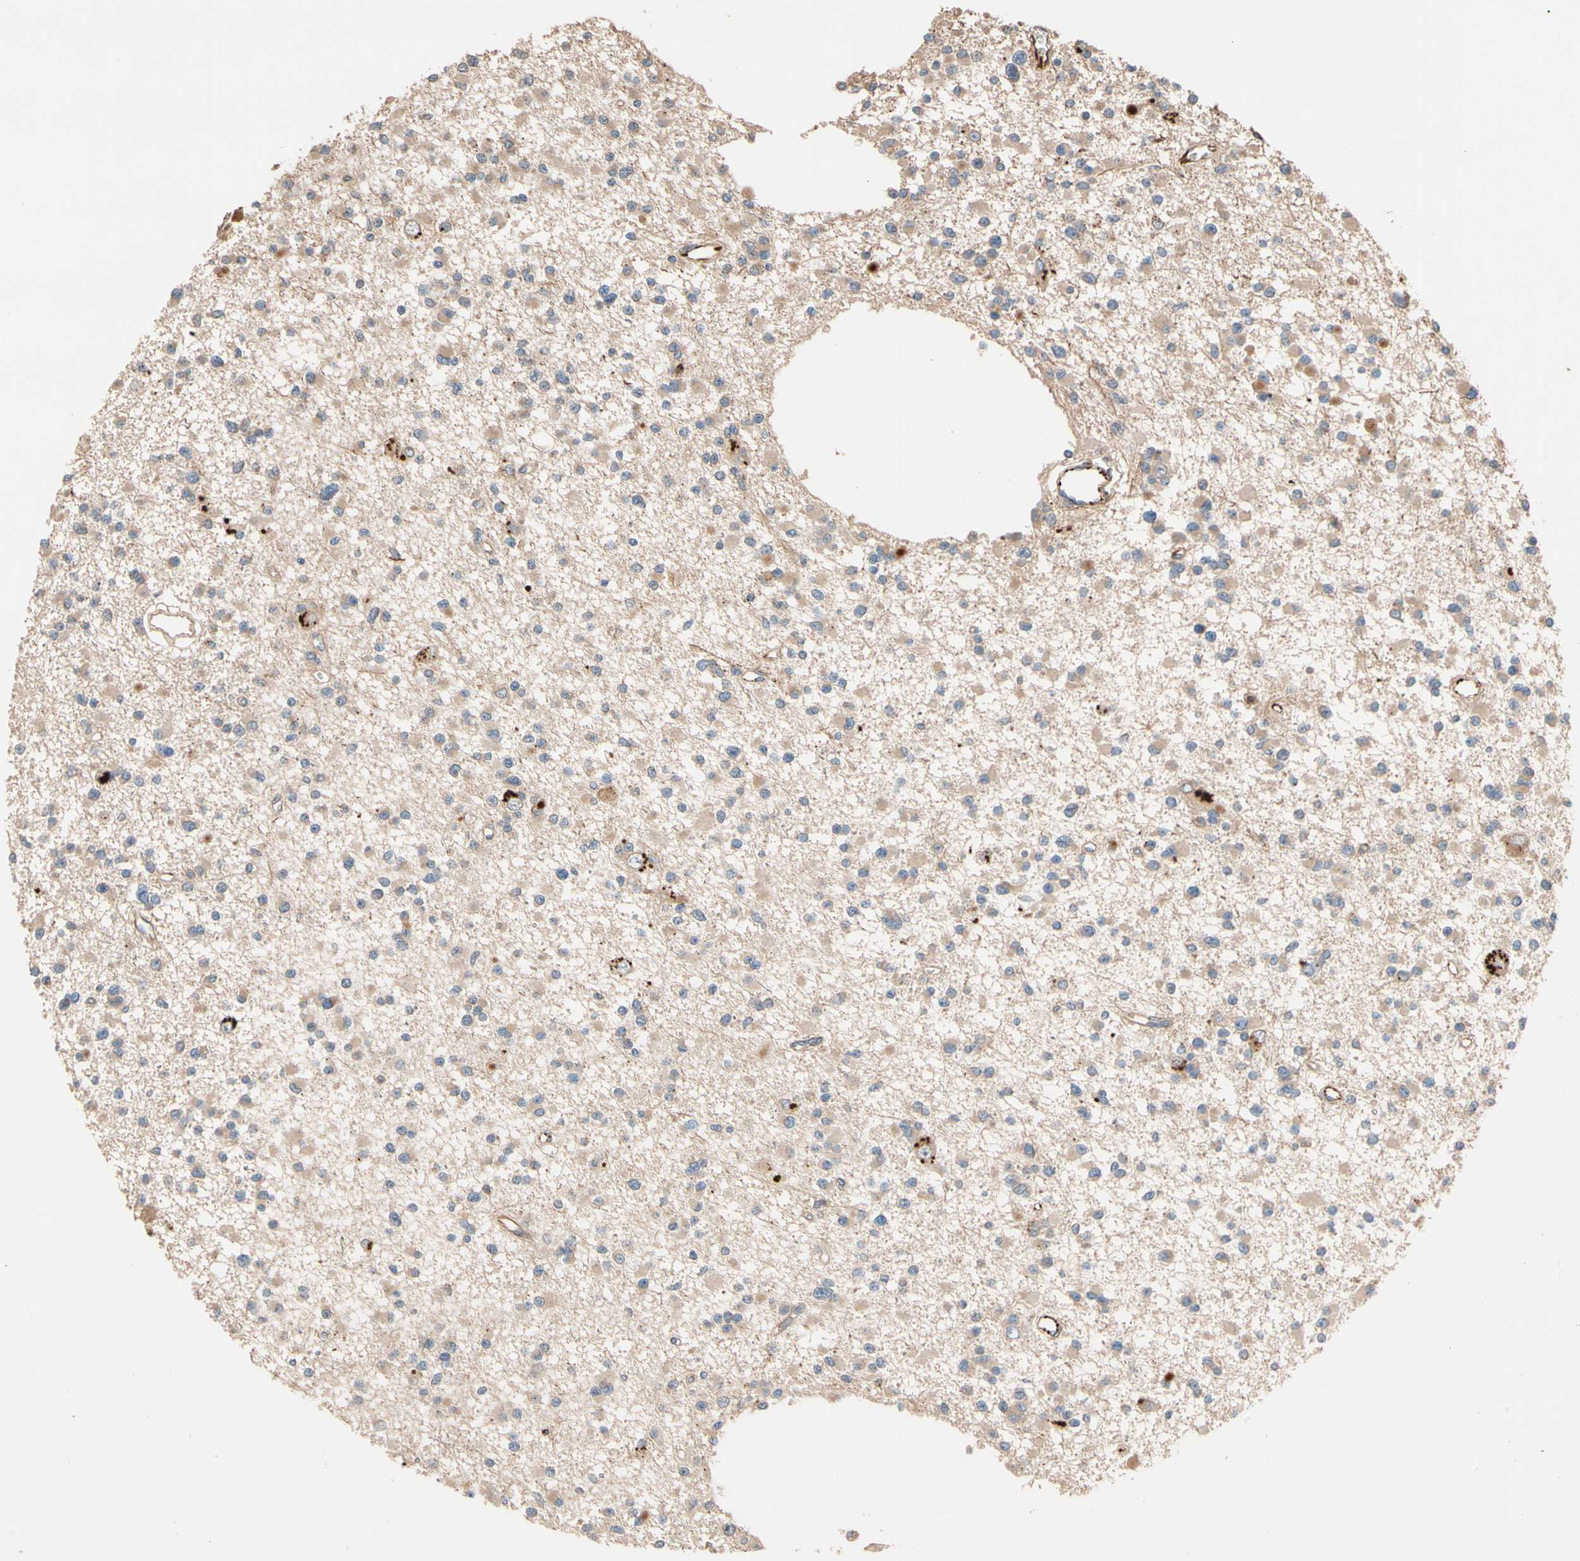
{"staining": {"intensity": "weak", "quantity": ">75%", "location": "cytoplasmic/membranous"}, "tissue": "glioma", "cell_type": "Tumor cells", "image_type": "cancer", "snomed": [{"axis": "morphology", "description": "Glioma, malignant, Low grade"}, {"axis": "topography", "description": "Brain"}], "caption": "Tumor cells reveal weak cytoplasmic/membranous expression in approximately >75% of cells in malignant low-grade glioma. Using DAB (3,3'-diaminobenzidine) (brown) and hematoxylin (blue) stains, captured at high magnification using brightfield microscopy.", "gene": "FGD6", "patient": {"sex": "female", "age": 22}}